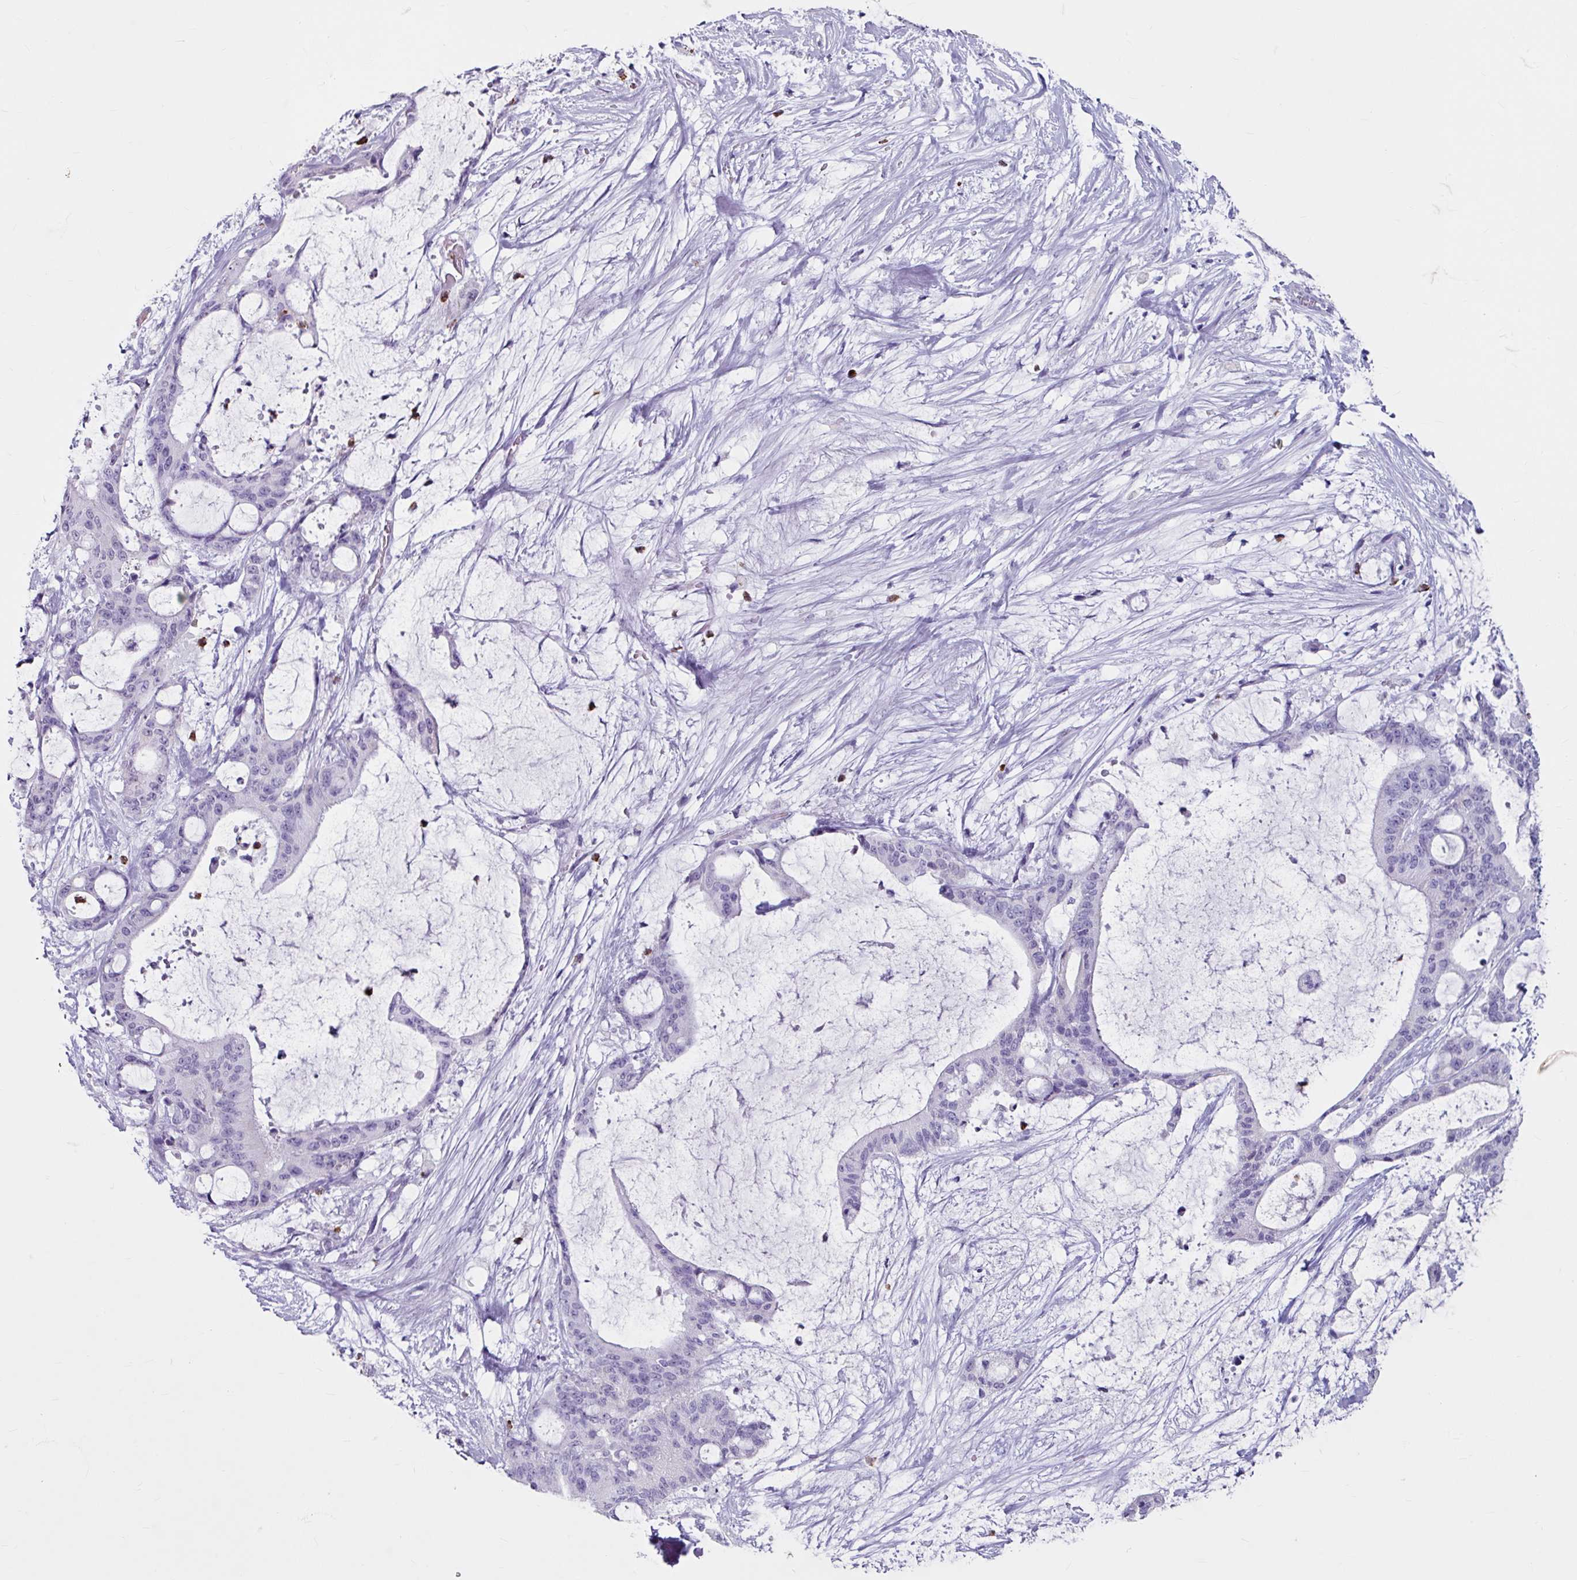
{"staining": {"intensity": "negative", "quantity": "none", "location": "none"}, "tissue": "liver cancer", "cell_type": "Tumor cells", "image_type": "cancer", "snomed": [{"axis": "morphology", "description": "Normal tissue, NOS"}, {"axis": "morphology", "description": "Cholangiocarcinoma"}, {"axis": "topography", "description": "Liver"}, {"axis": "topography", "description": "Peripheral nerve tissue"}], "caption": "Human cholangiocarcinoma (liver) stained for a protein using IHC reveals no positivity in tumor cells.", "gene": "ANKRD1", "patient": {"sex": "female", "age": 73}}